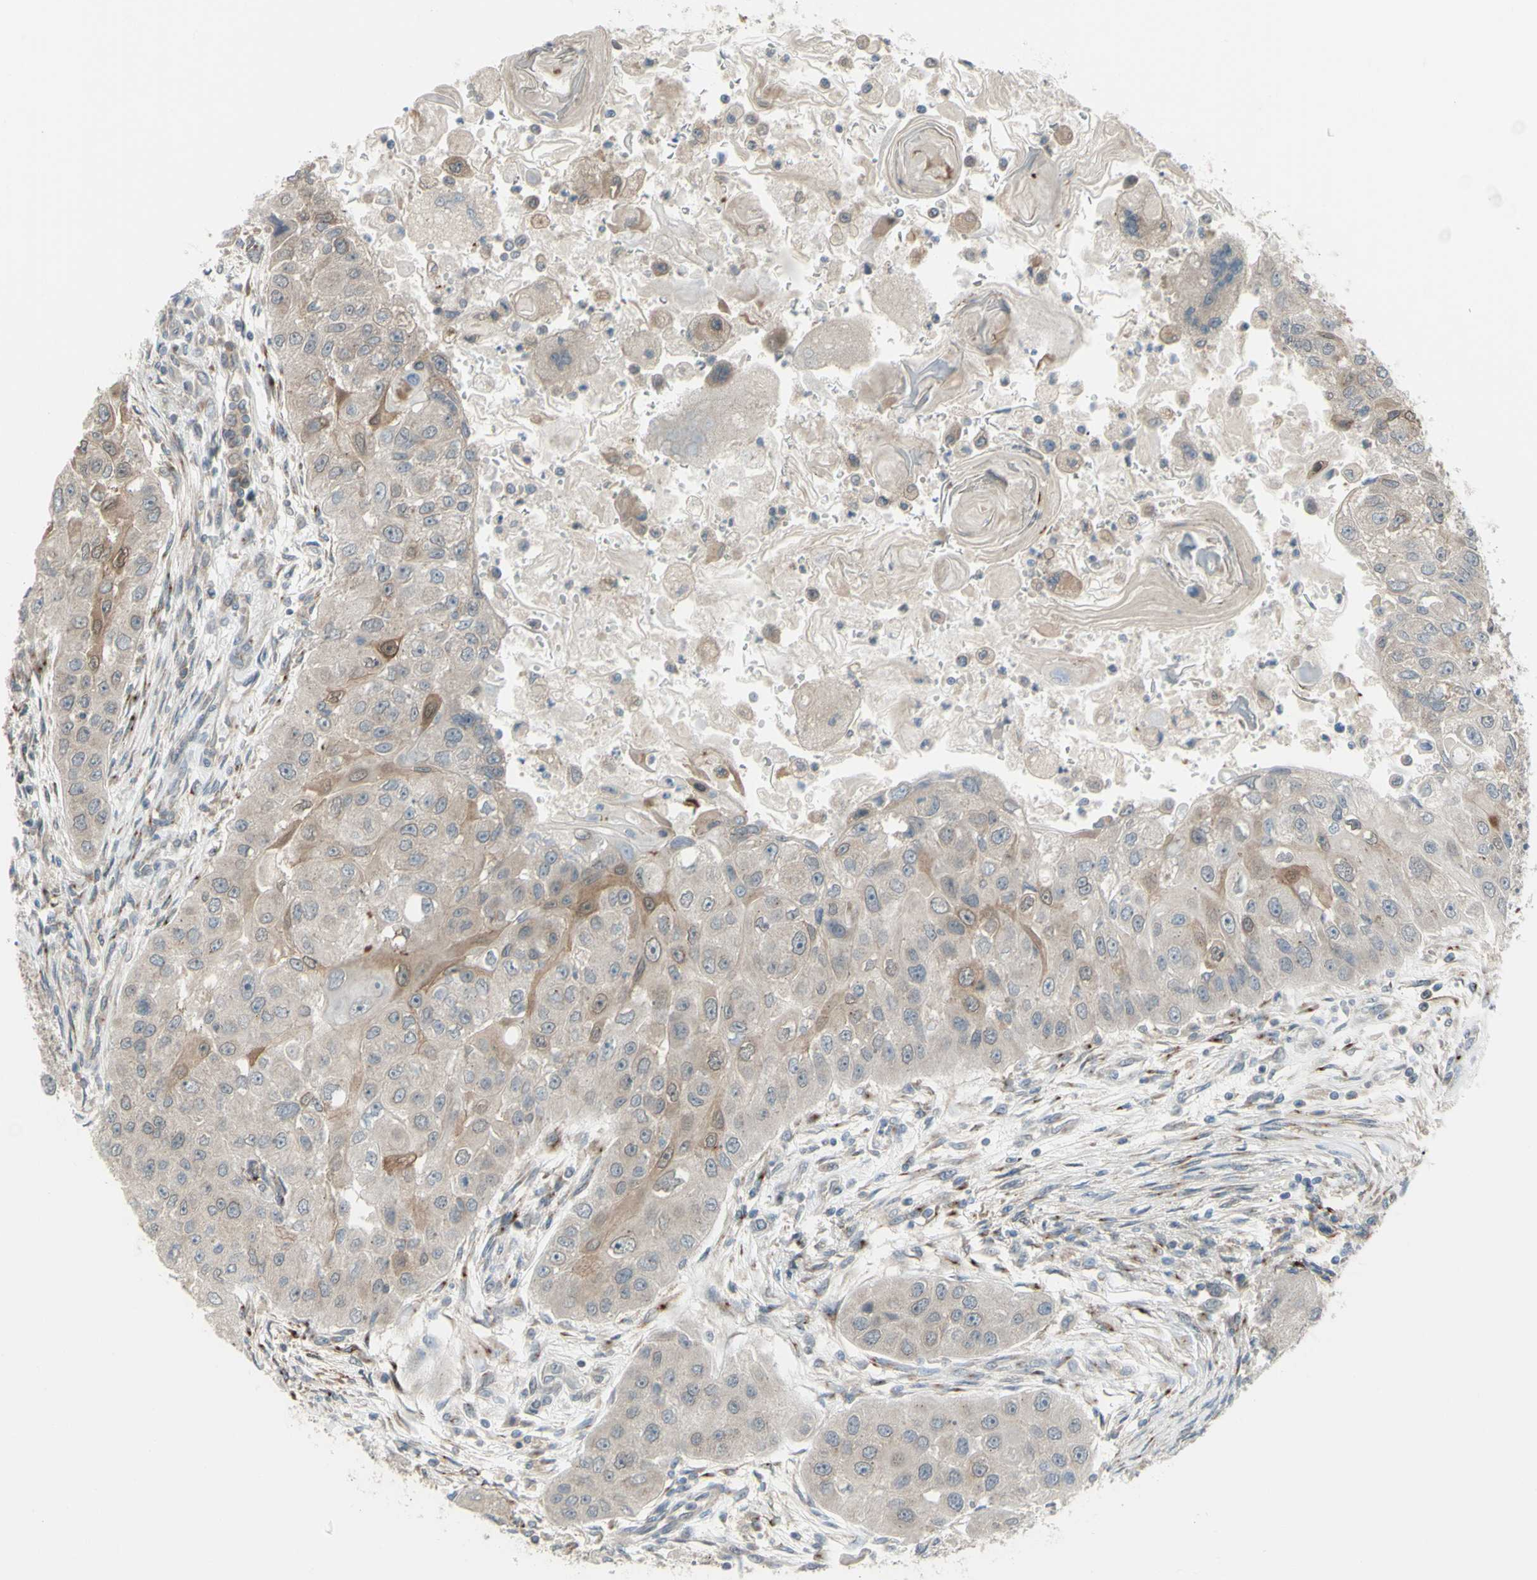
{"staining": {"intensity": "weak", "quantity": "<25%", "location": "cytoplasmic/membranous"}, "tissue": "head and neck cancer", "cell_type": "Tumor cells", "image_type": "cancer", "snomed": [{"axis": "morphology", "description": "Normal tissue, NOS"}, {"axis": "morphology", "description": "Squamous cell carcinoma, NOS"}, {"axis": "topography", "description": "Skeletal muscle"}, {"axis": "topography", "description": "Head-Neck"}], "caption": "Micrograph shows no significant protein expression in tumor cells of head and neck cancer (squamous cell carcinoma).", "gene": "FLII", "patient": {"sex": "male", "age": 51}}